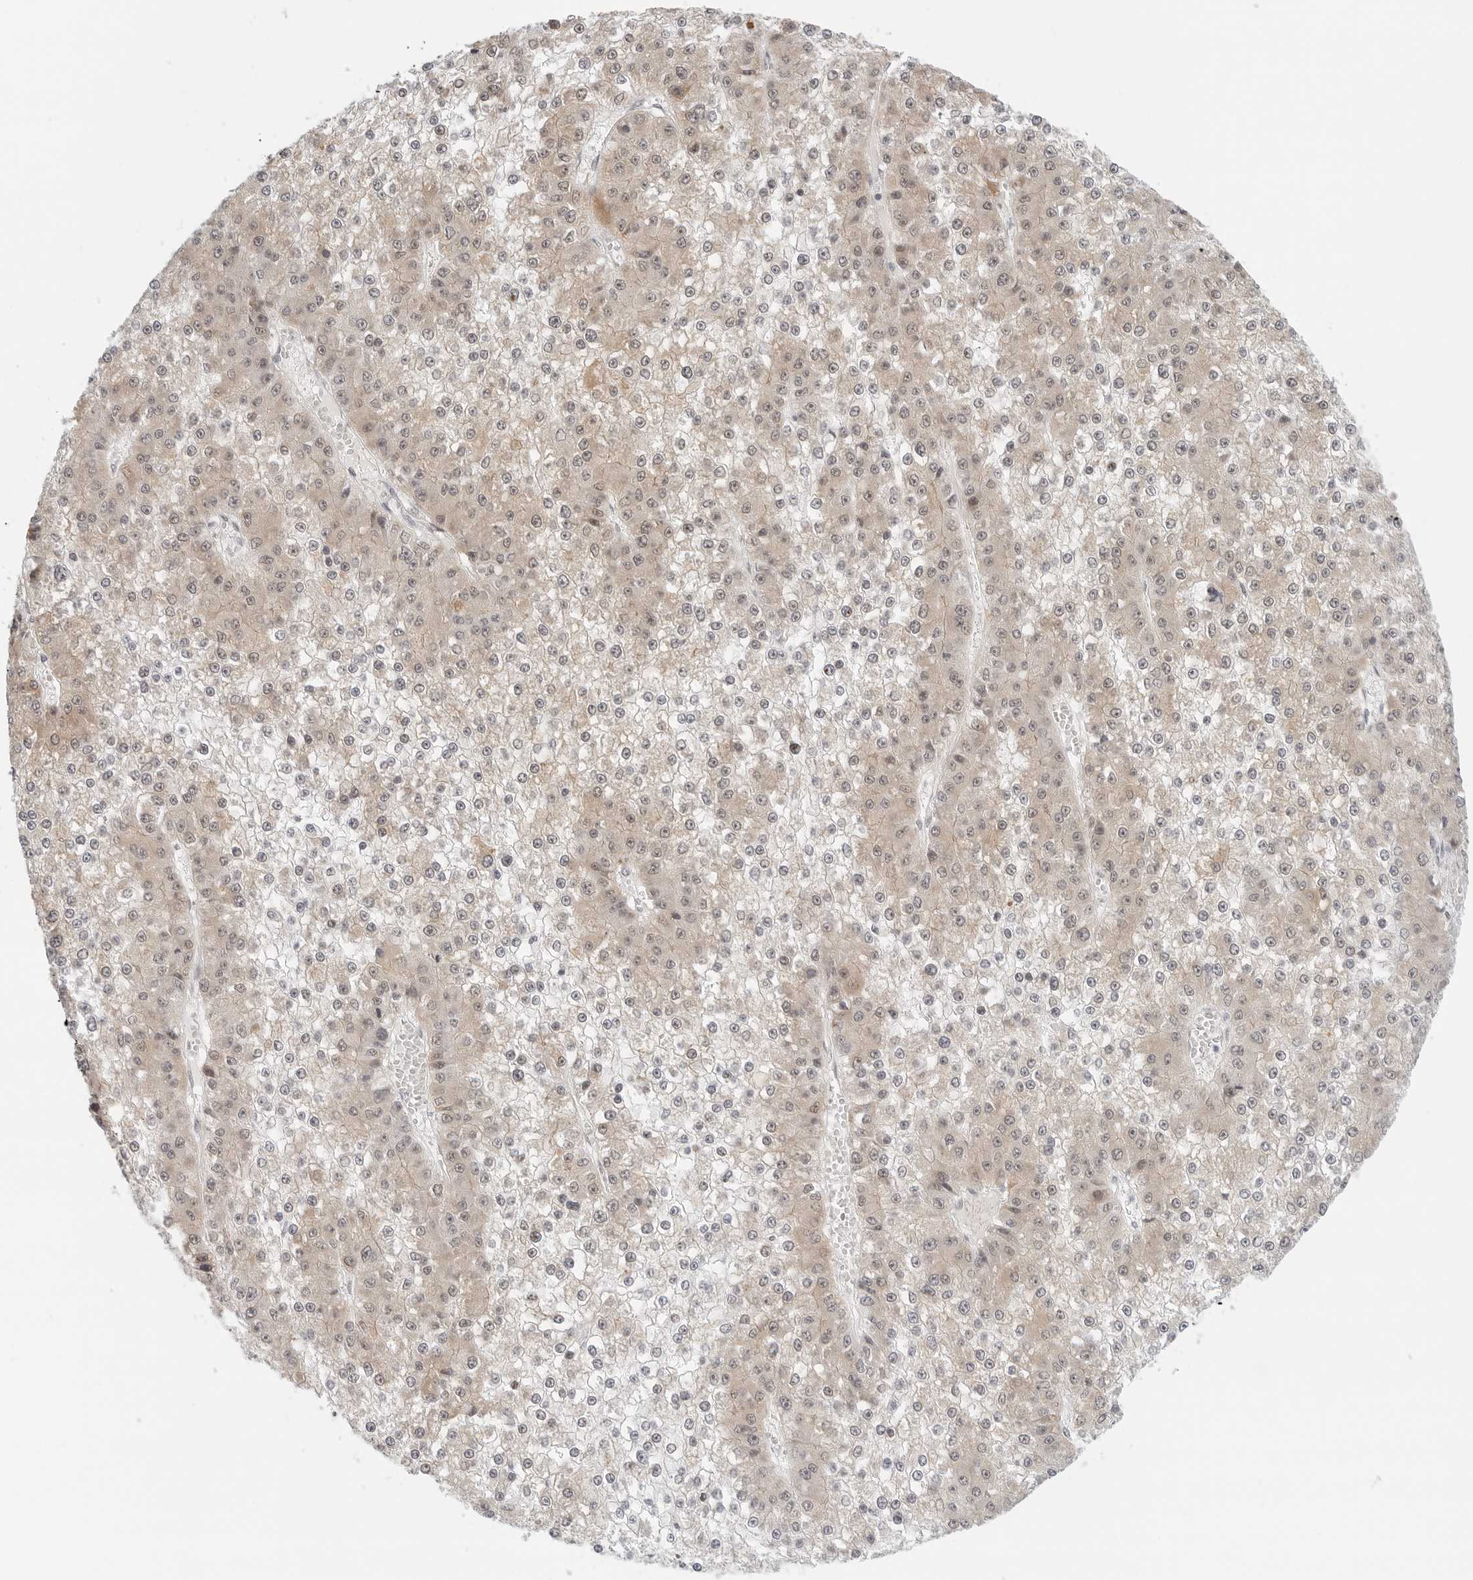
{"staining": {"intensity": "weak", "quantity": "<25%", "location": "cytoplasmic/membranous"}, "tissue": "liver cancer", "cell_type": "Tumor cells", "image_type": "cancer", "snomed": [{"axis": "morphology", "description": "Carcinoma, Hepatocellular, NOS"}, {"axis": "topography", "description": "Liver"}], "caption": "The photomicrograph displays no significant expression in tumor cells of liver cancer (hepatocellular carcinoma).", "gene": "TSEN2", "patient": {"sex": "female", "age": 73}}